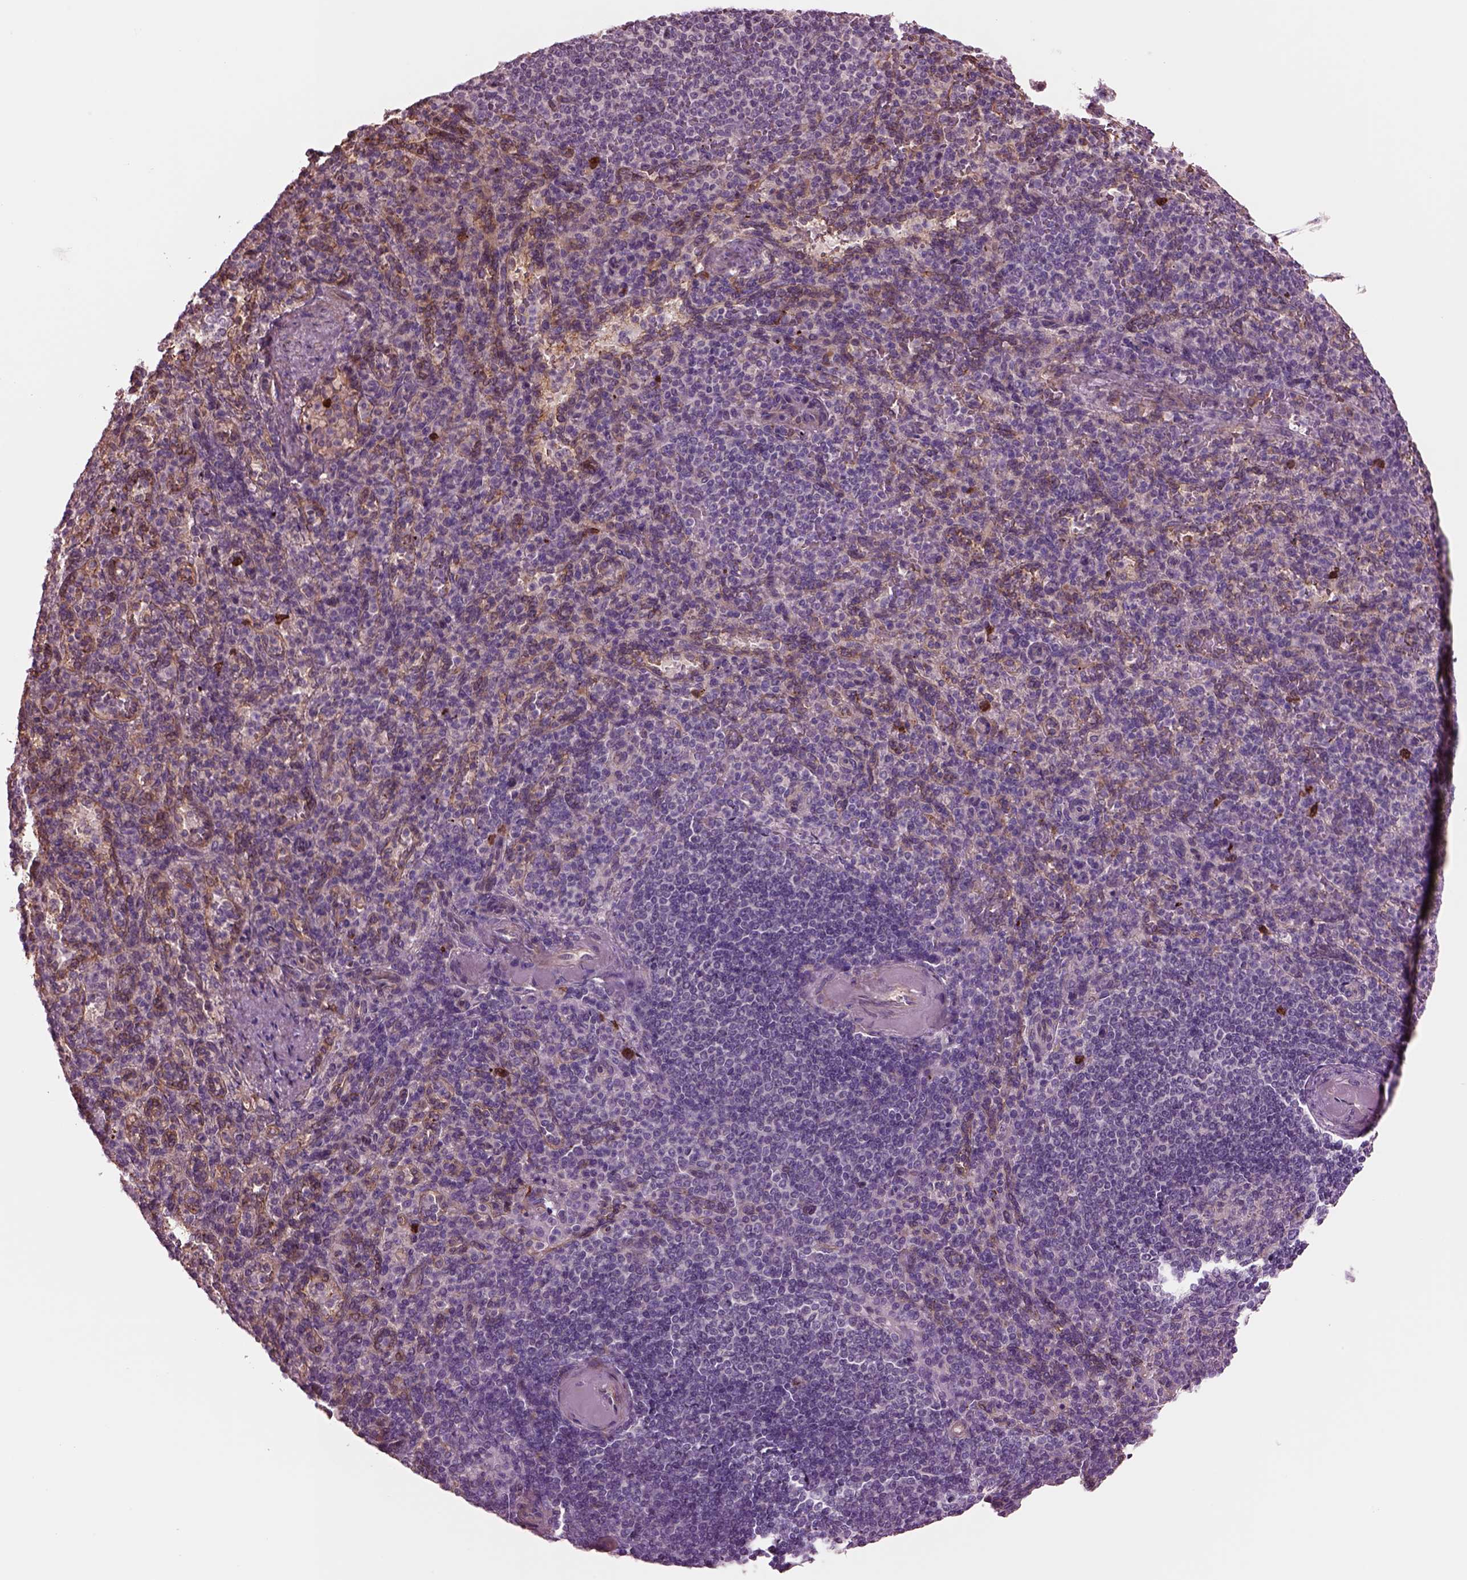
{"staining": {"intensity": "negative", "quantity": "none", "location": "none"}, "tissue": "spleen", "cell_type": "Cells in red pulp", "image_type": "normal", "snomed": [{"axis": "morphology", "description": "Normal tissue, NOS"}, {"axis": "topography", "description": "Spleen"}], "caption": "This photomicrograph is of benign spleen stained with immunohistochemistry (IHC) to label a protein in brown with the nuclei are counter-stained blue. There is no staining in cells in red pulp.", "gene": "HTR1B", "patient": {"sex": "female", "age": 74}}